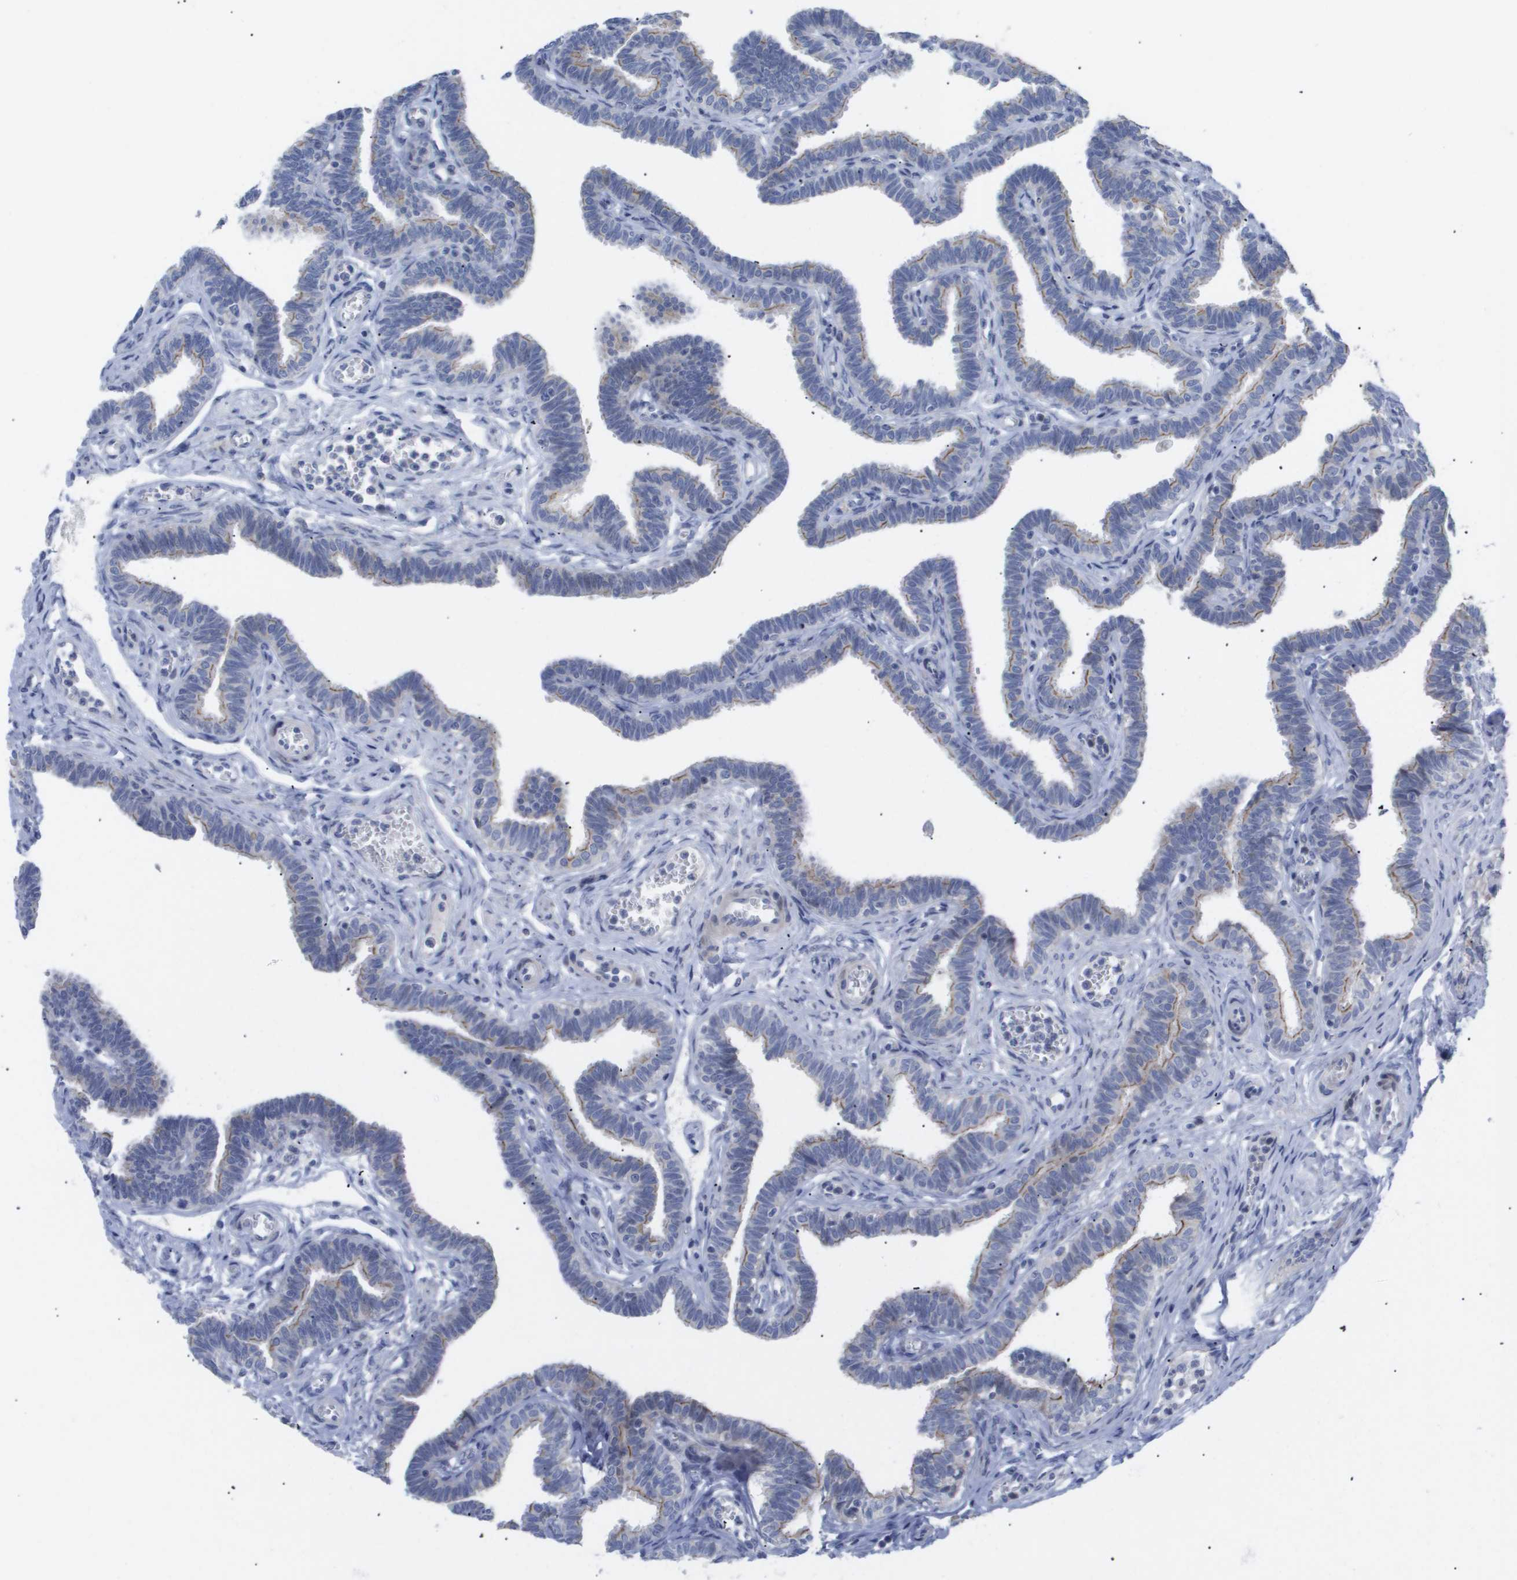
{"staining": {"intensity": "moderate", "quantity": "<25%", "location": "cytoplasmic/membranous"}, "tissue": "fallopian tube", "cell_type": "Glandular cells", "image_type": "normal", "snomed": [{"axis": "morphology", "description": "Normal tissue, NOS"}, {"axis": "topography", "description": "Fallopian tube"}, {"axis": "topography", "description": "Ovary"}], "caption": "A low amount of moderate cytoplasmic/membranous positivity is seen in approximately <25% of glandular cells in benign fallopian tube. The protein of interest is stained brown, and the nuclei are stained in blue (DAB (3,3'-diaminobenzidine) IHC with brightfield microscopy, high magnification).", "gene": "CAV3", "patient": {"sex": "female", "age": 23}}